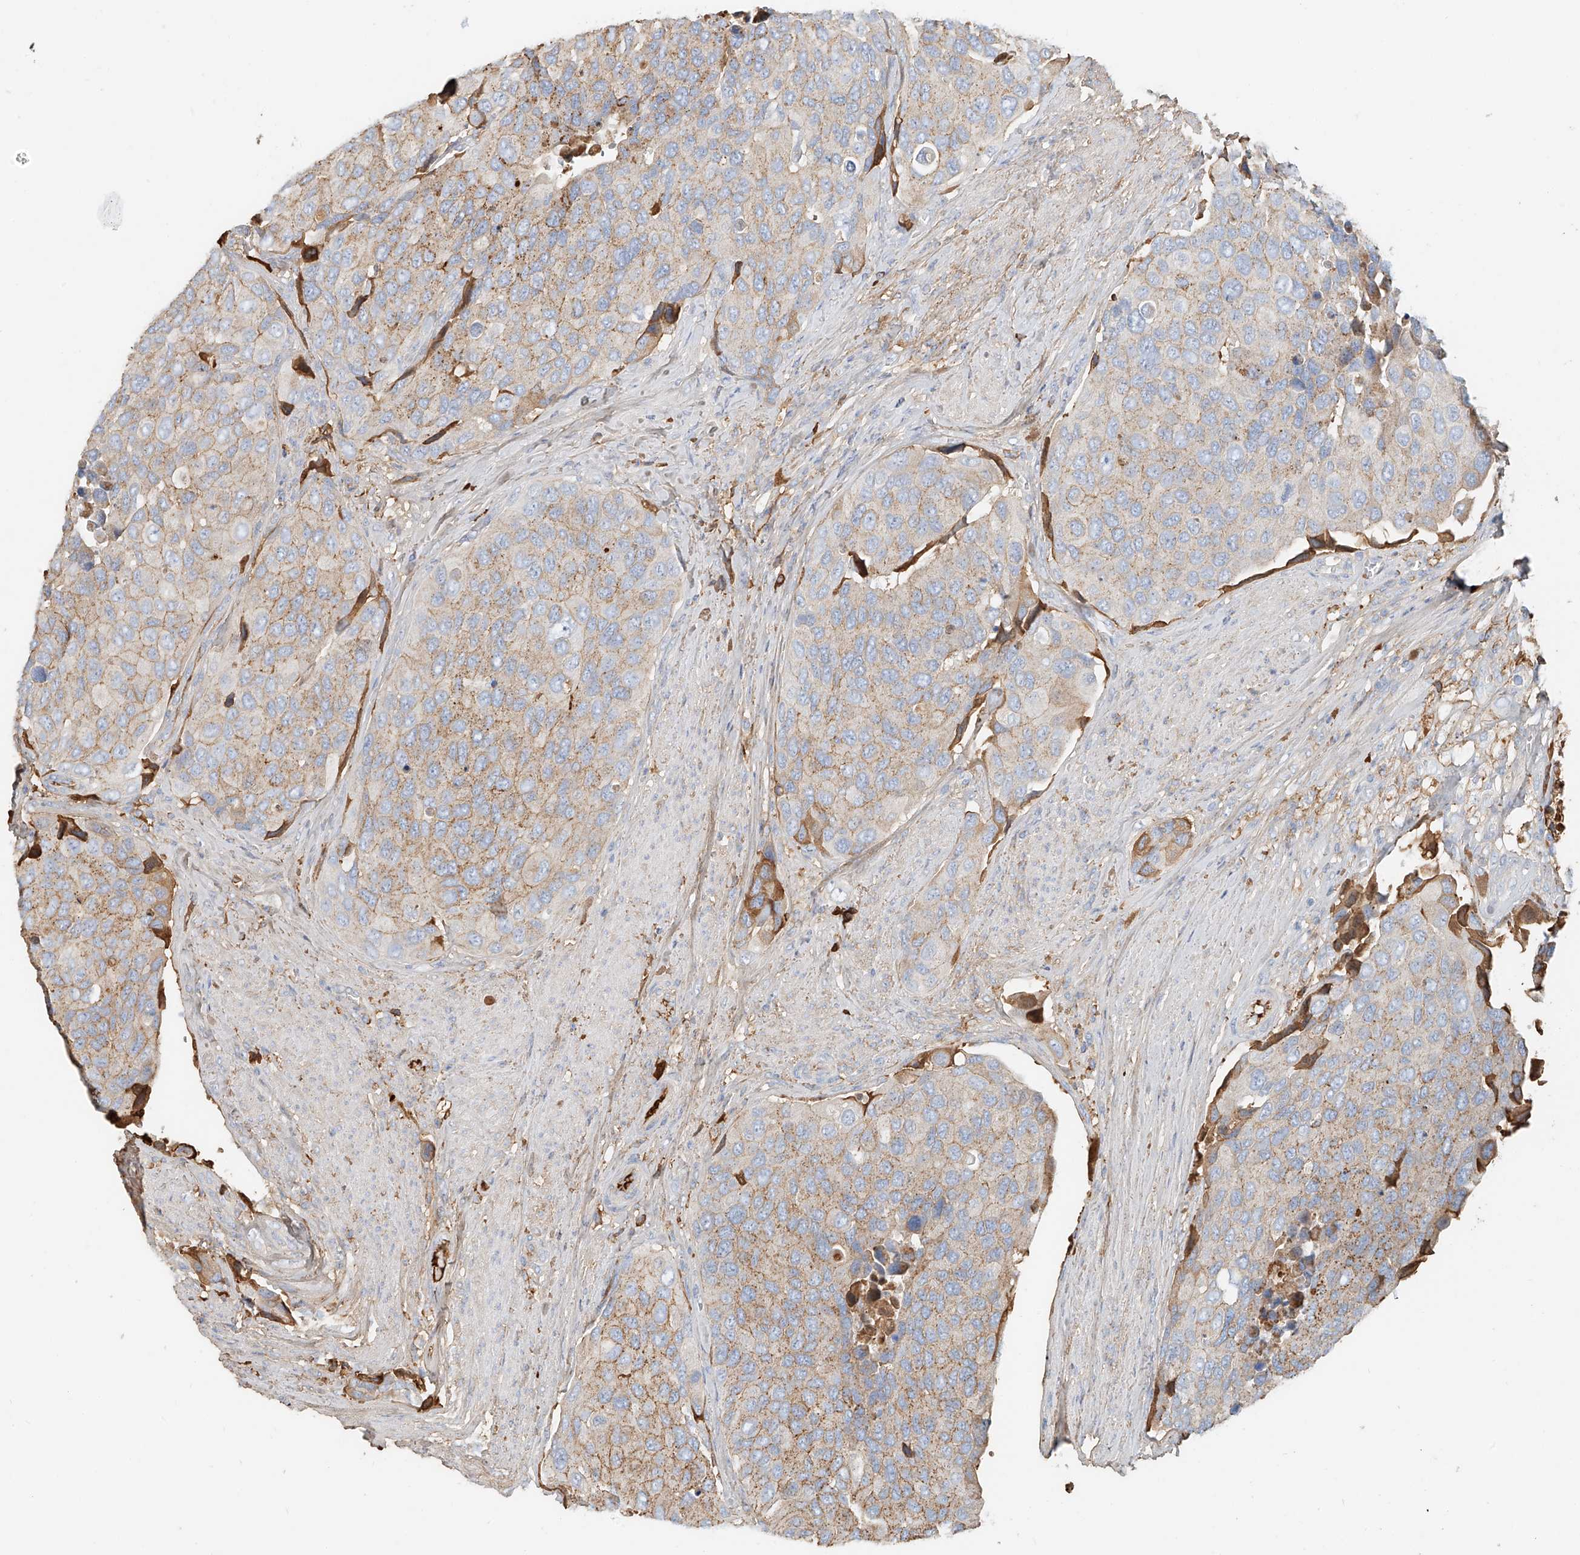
{"staining": {"intensity": "weak", "quantity": "25%-75%", "location": "cytoplasmic/membranous"}, "tissue": "urothelial cancer", "cell_type": "Tumor cells", "image_type": "cancer", "snomed": [{"axis": "morphology", "description": "Urothelial carcinoma, High grade"}, {"axis": "topography", "description": "Urinary bladder"}], "caption": "A histopathology image of human high-grade urothelial carcinoma stained for a protein reveals weak cytoplasmic/membranous brown staining in tumor cells. (DAB IHC, brown staining for protein, blue staining for nuclei).", "gene": "ZFP30", "patient": {"sex": "male", "age": 74}}